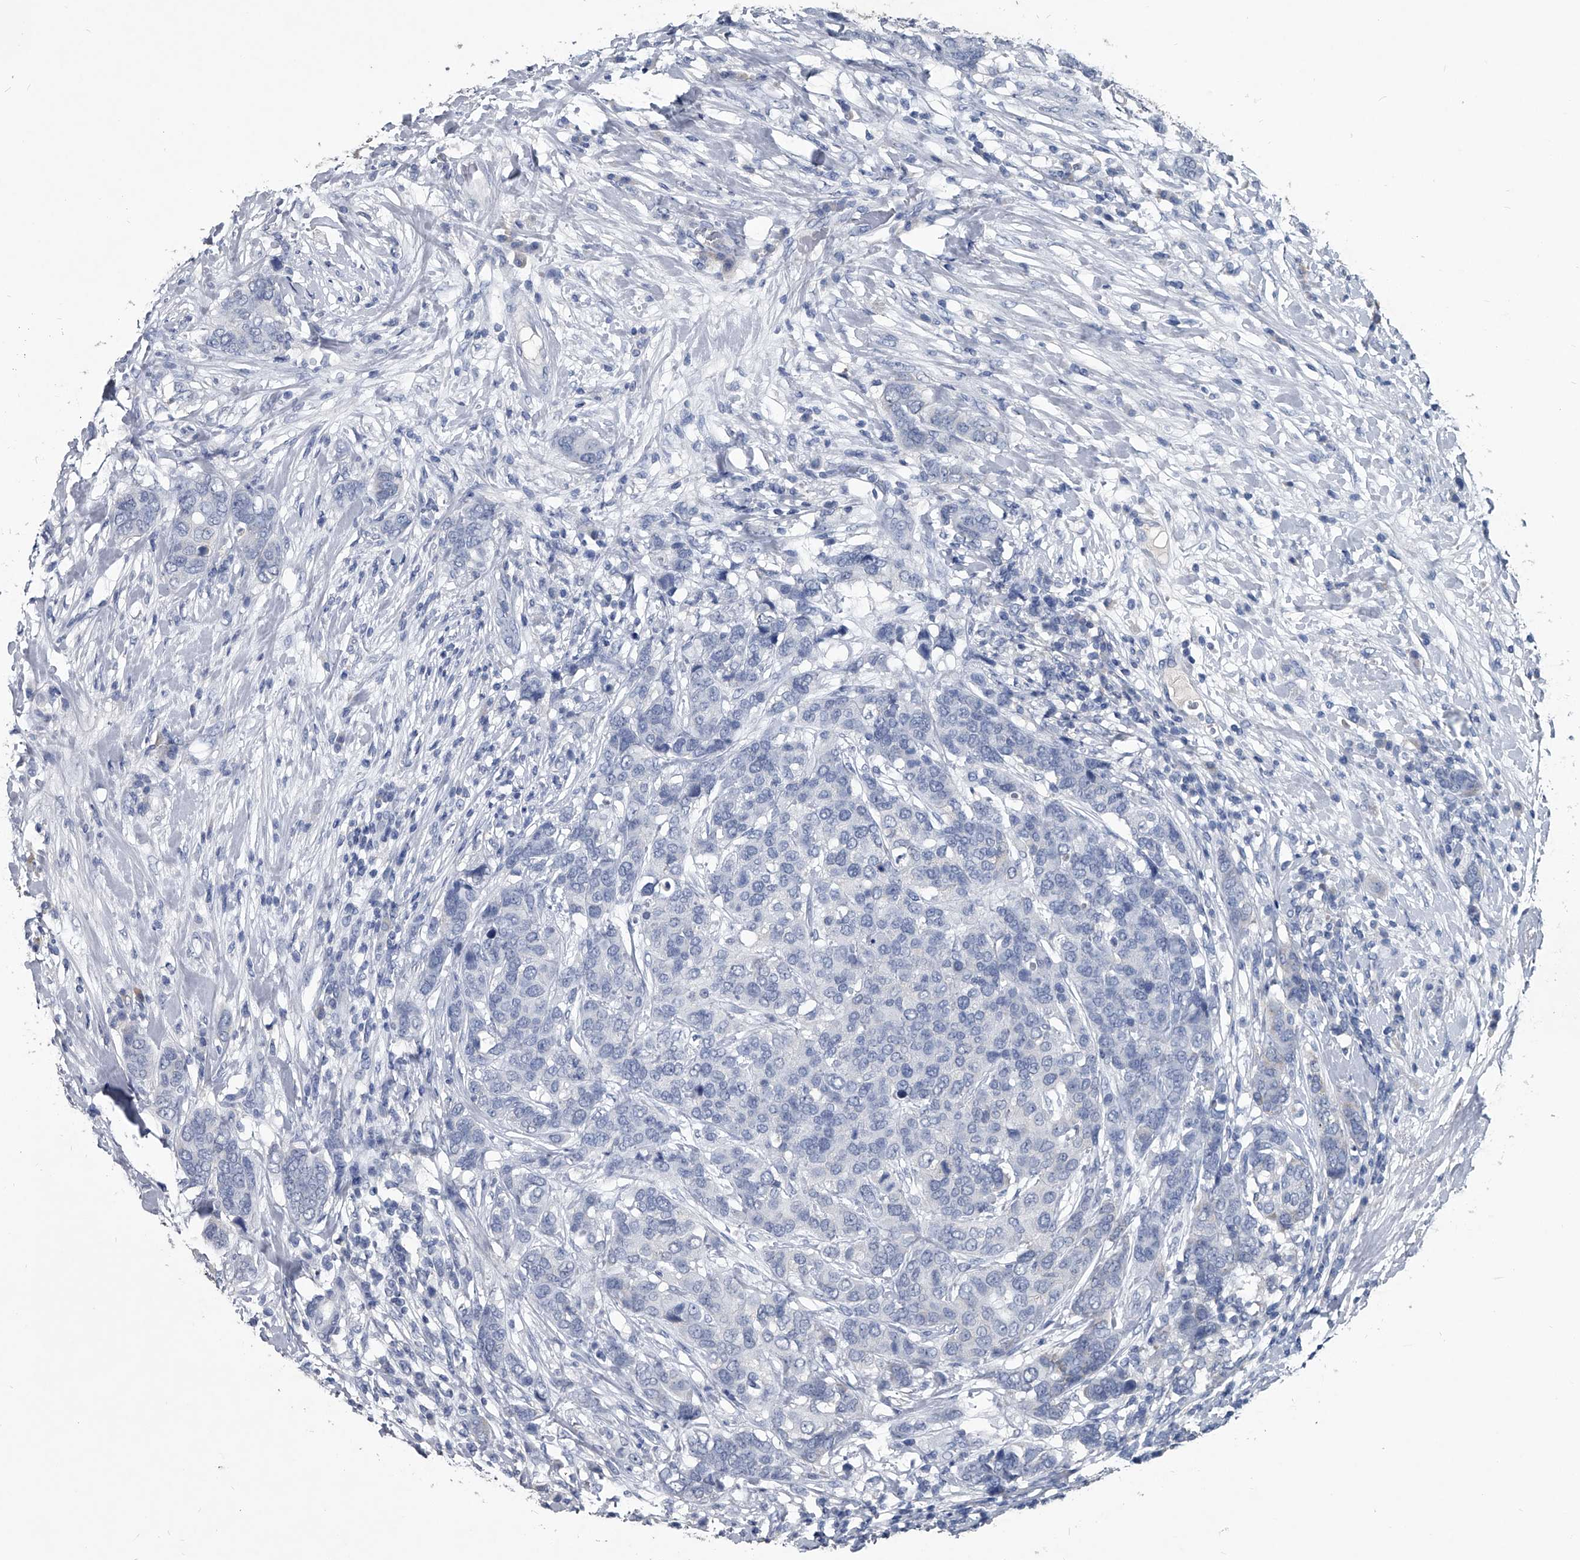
{"staining": {"intensity": "negative", "quantity": "none", "location": "none"}, "tissue": "breast cancer", "cell_type": "Tumor cells", "image_type": "cancer", "snomed": [{"axis": "morphology", "description": "Lobular carcinoma"}, {"axis": "topography", "description": "Breast"}], "caption": "Tumor cells show no significant positivity in lobular carcinoma (breast).", "gene": "BCAS1", "patient": {"sex": "female", "age": 59}}